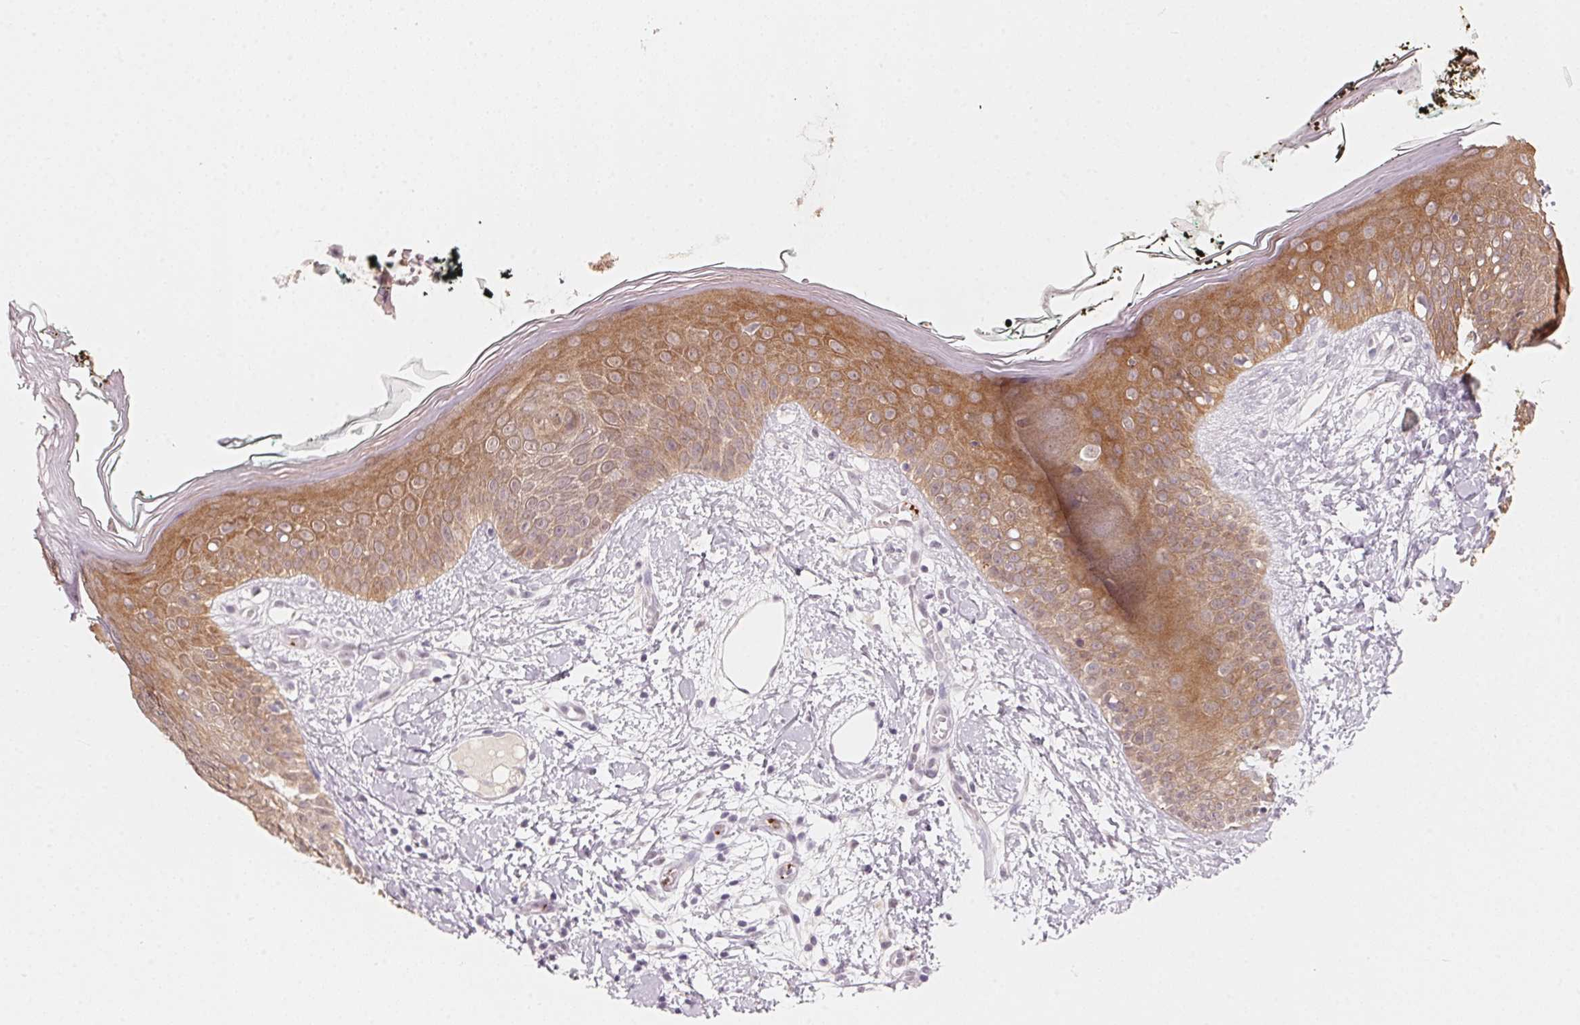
{"staining": {"intensity": "weak", "quantity": "25%-75%", "location": "cytoplasmic/membranous"}, "tissue": "skin", "cell_type": "Fibroblasts", "image_type": "normal", "snomed": [{"axis": "morphology", "description": "Normal tissue, NOS"}, {"axis": "topography", "description": "Skin"}], "caption": "Immunohistochemistry (IHC) of benign human skin reveals low levels of weak cytoplasmic/membranous expression in approximately 25%-75% of fibroblasts. (Brightfield microscopy of DAB IHC at high magnification).", "gene": "ARHGAP22", "patient": {"sex": "female", "age": 34}}